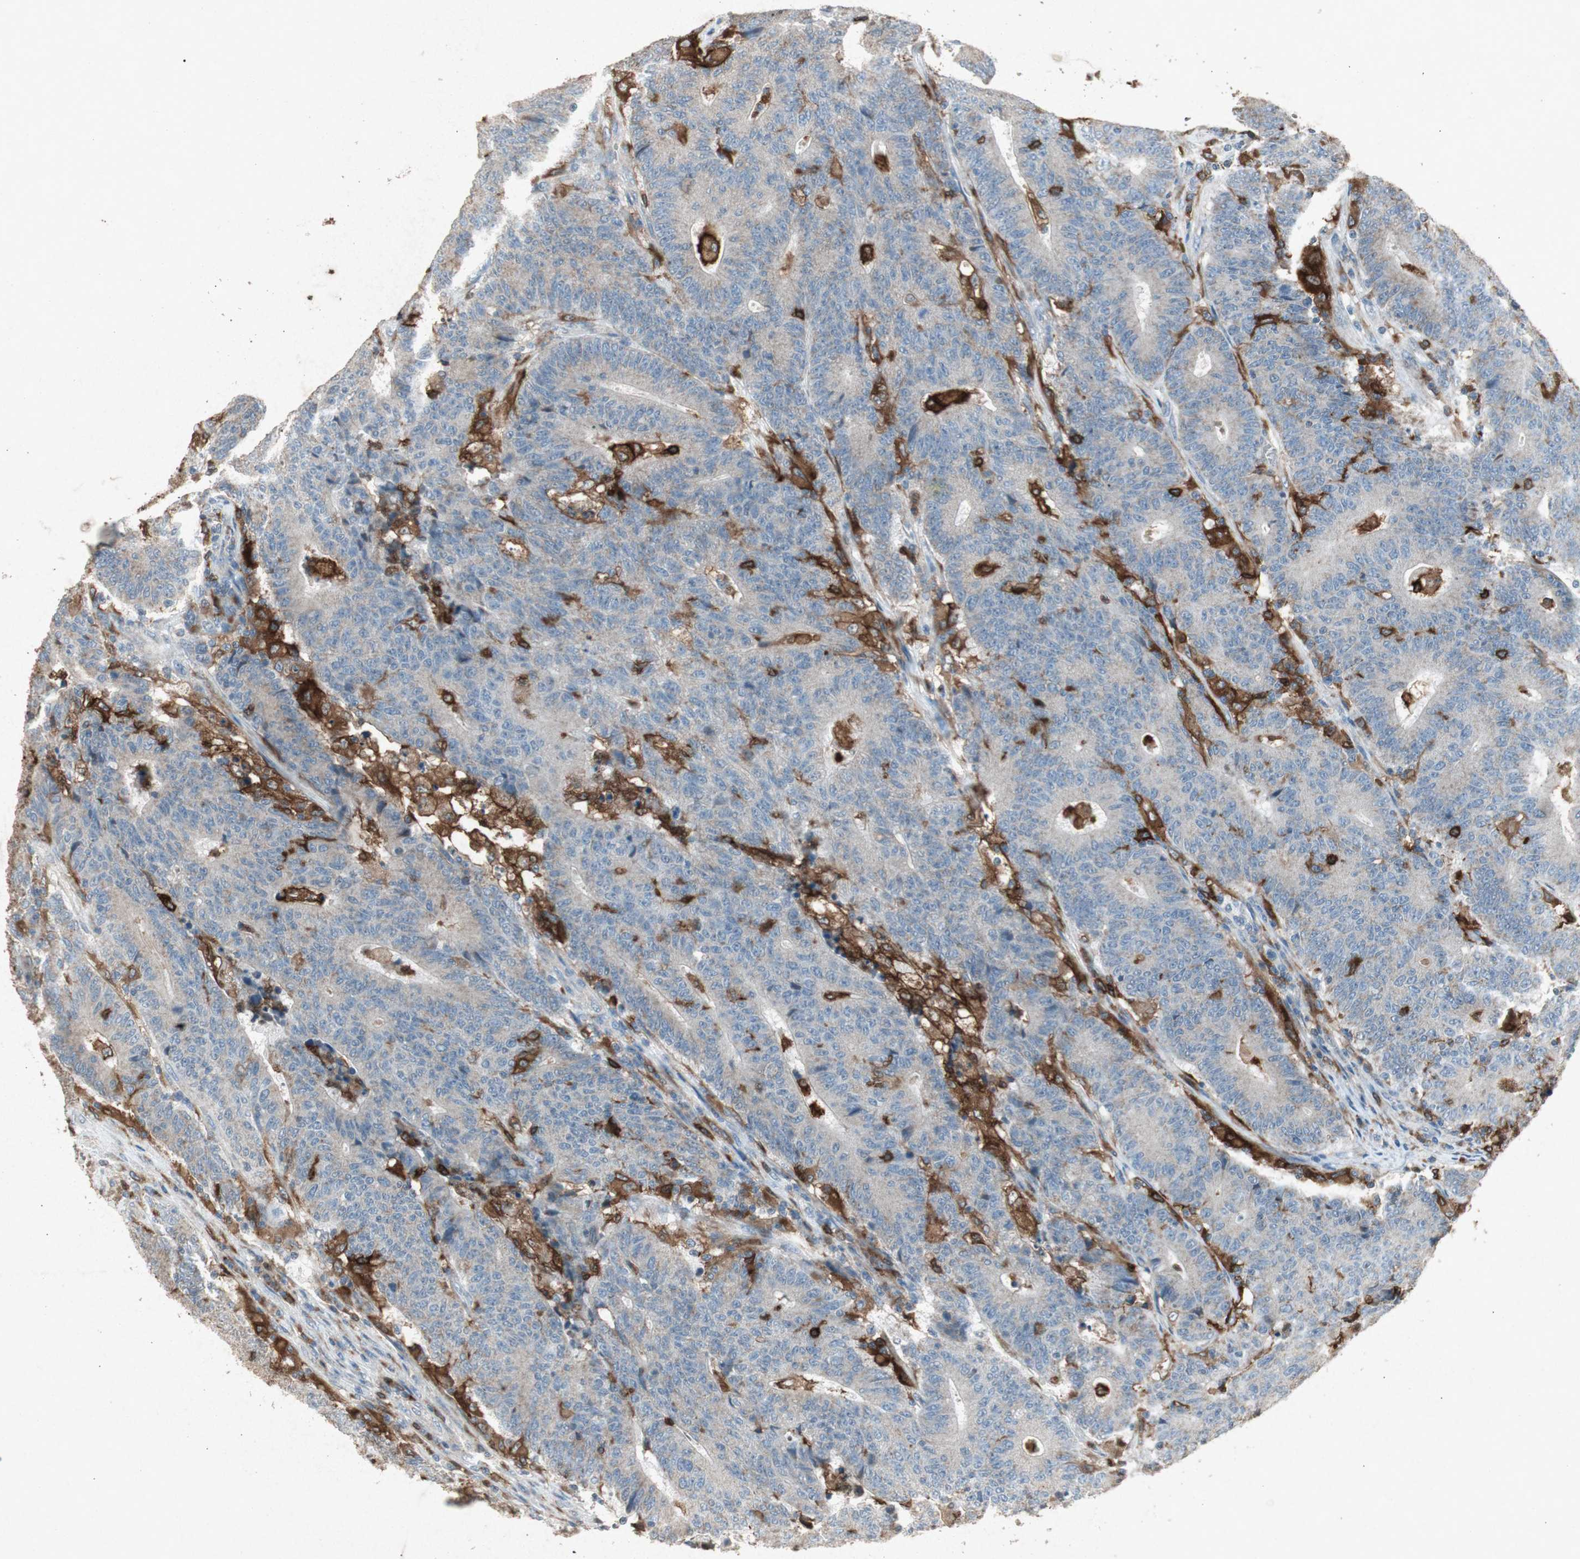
{"staining": {"intensity": "weak", "quantity": "25%-75%", "location": "cytoplasmic/membranous"}, "tissue": "colorectal cancer", "cell_type": "Tumor cells", "image_type": "cancer", "snomed": [{"axis": "morphology", "description": "Normal tissue, NOS"}, {"axis": "morphology", "description": "Adenocarcinoma, NOS"}, {"axis": "topography", "description": "Colon"}], "caption": "This histopathology image reveals colorectal cancer stained with immunohistochemistry to label a protein in brown. The cytoplasmic/membranous of tumor cells show weak positivity for the protein. Nuclei are counter-stained blue.", "gene": "TYROBP", "patient": {"sex": "female", "age": 75}}